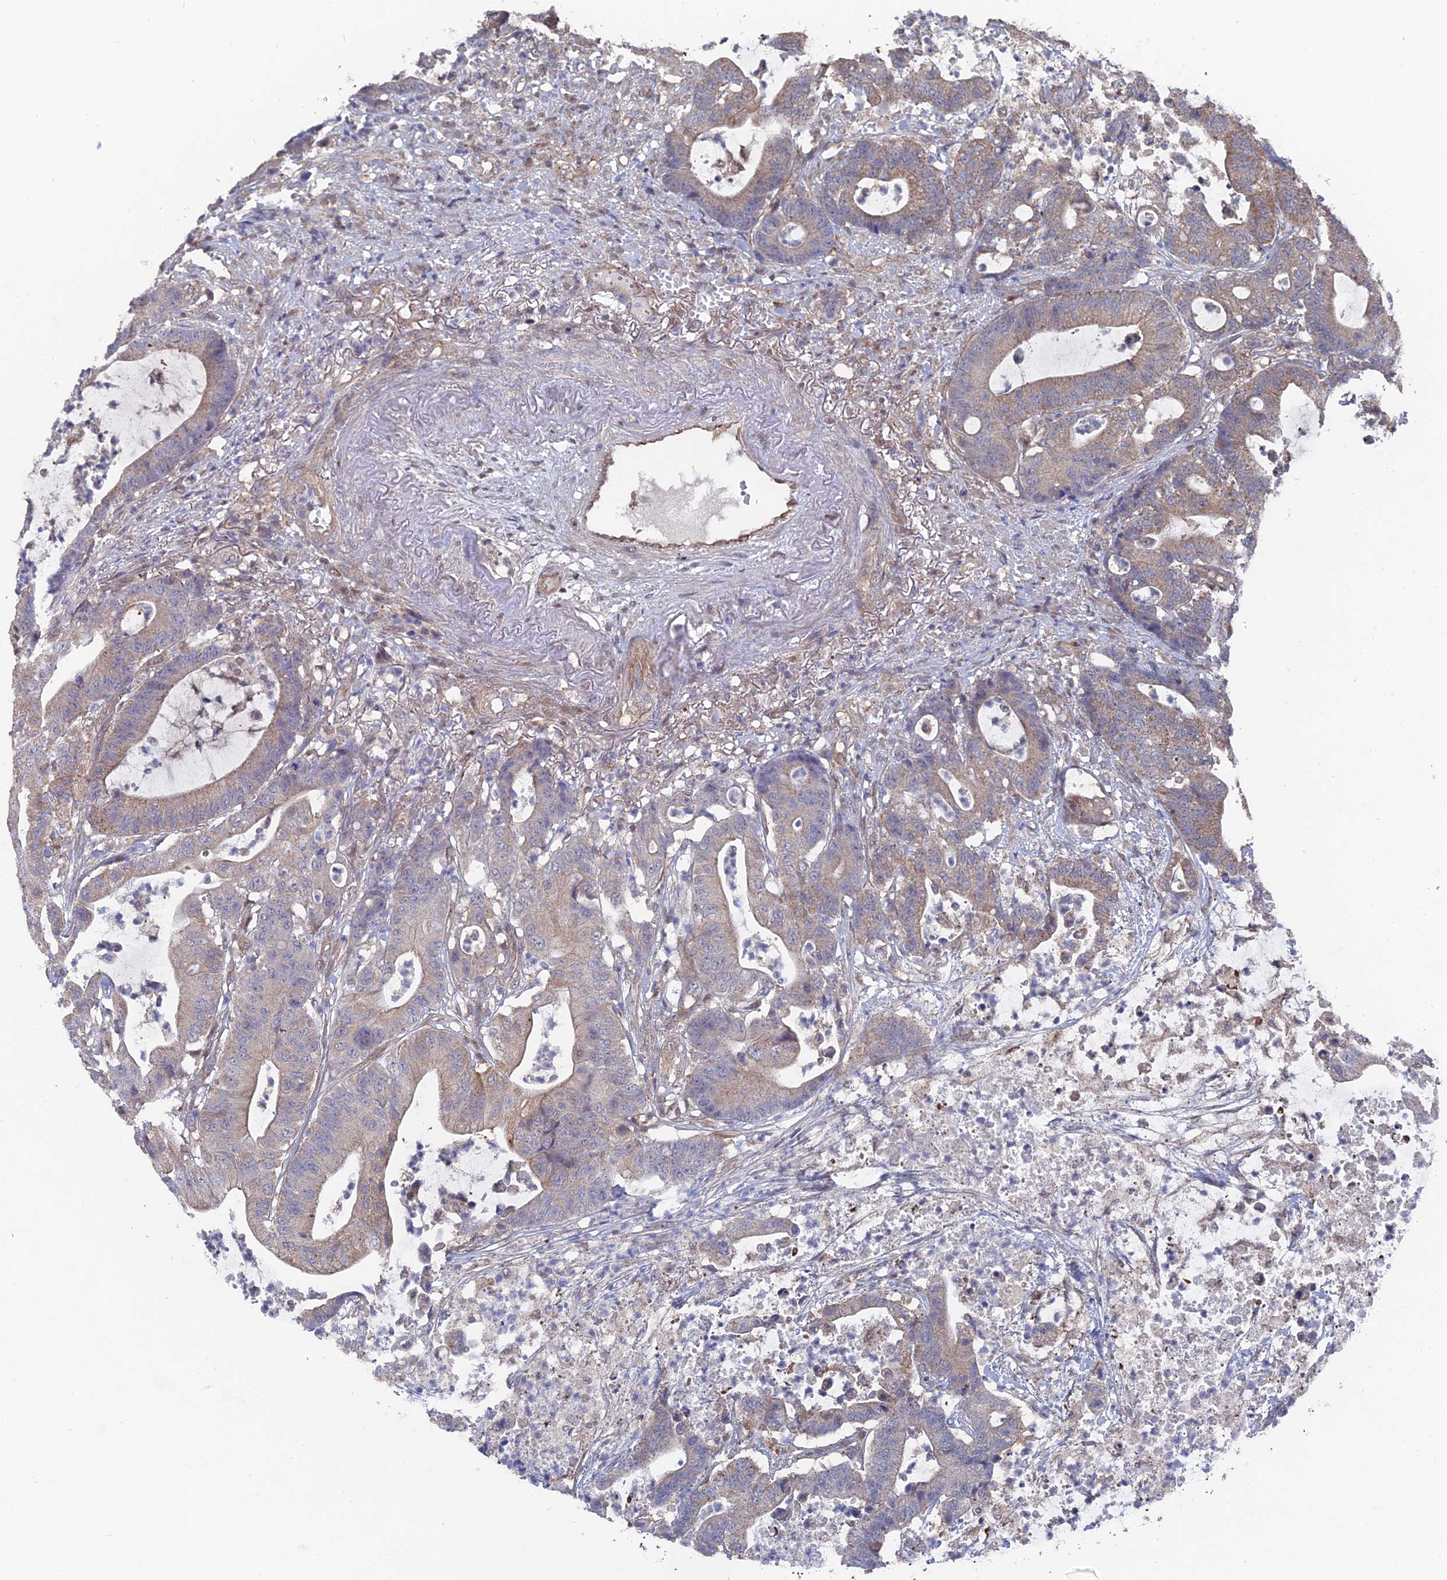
{"staining": {"intensity": "moderate", "quantity": "25%-75%", "location": "cytoplasmic/membranous"}, "tissue": "colorectal cancer", "cell_type": "Tumor cells", "image_type": "cancer", "snomed": [{"axis": "morphology", "description": "Adenocarcinoma, NOS"}, {"axis": "topography", "description": "Colon"}], "caption": "This image shows immunohistochemistry (IHC) staining of human colorectal cancer (adenocarcinoma), with medium moderate cytoplasmic/membranous staining in approximately 25%-75% of tumor cells.", "gene": "UNC5D", "patient": {"sex": "female", "age": 84}}